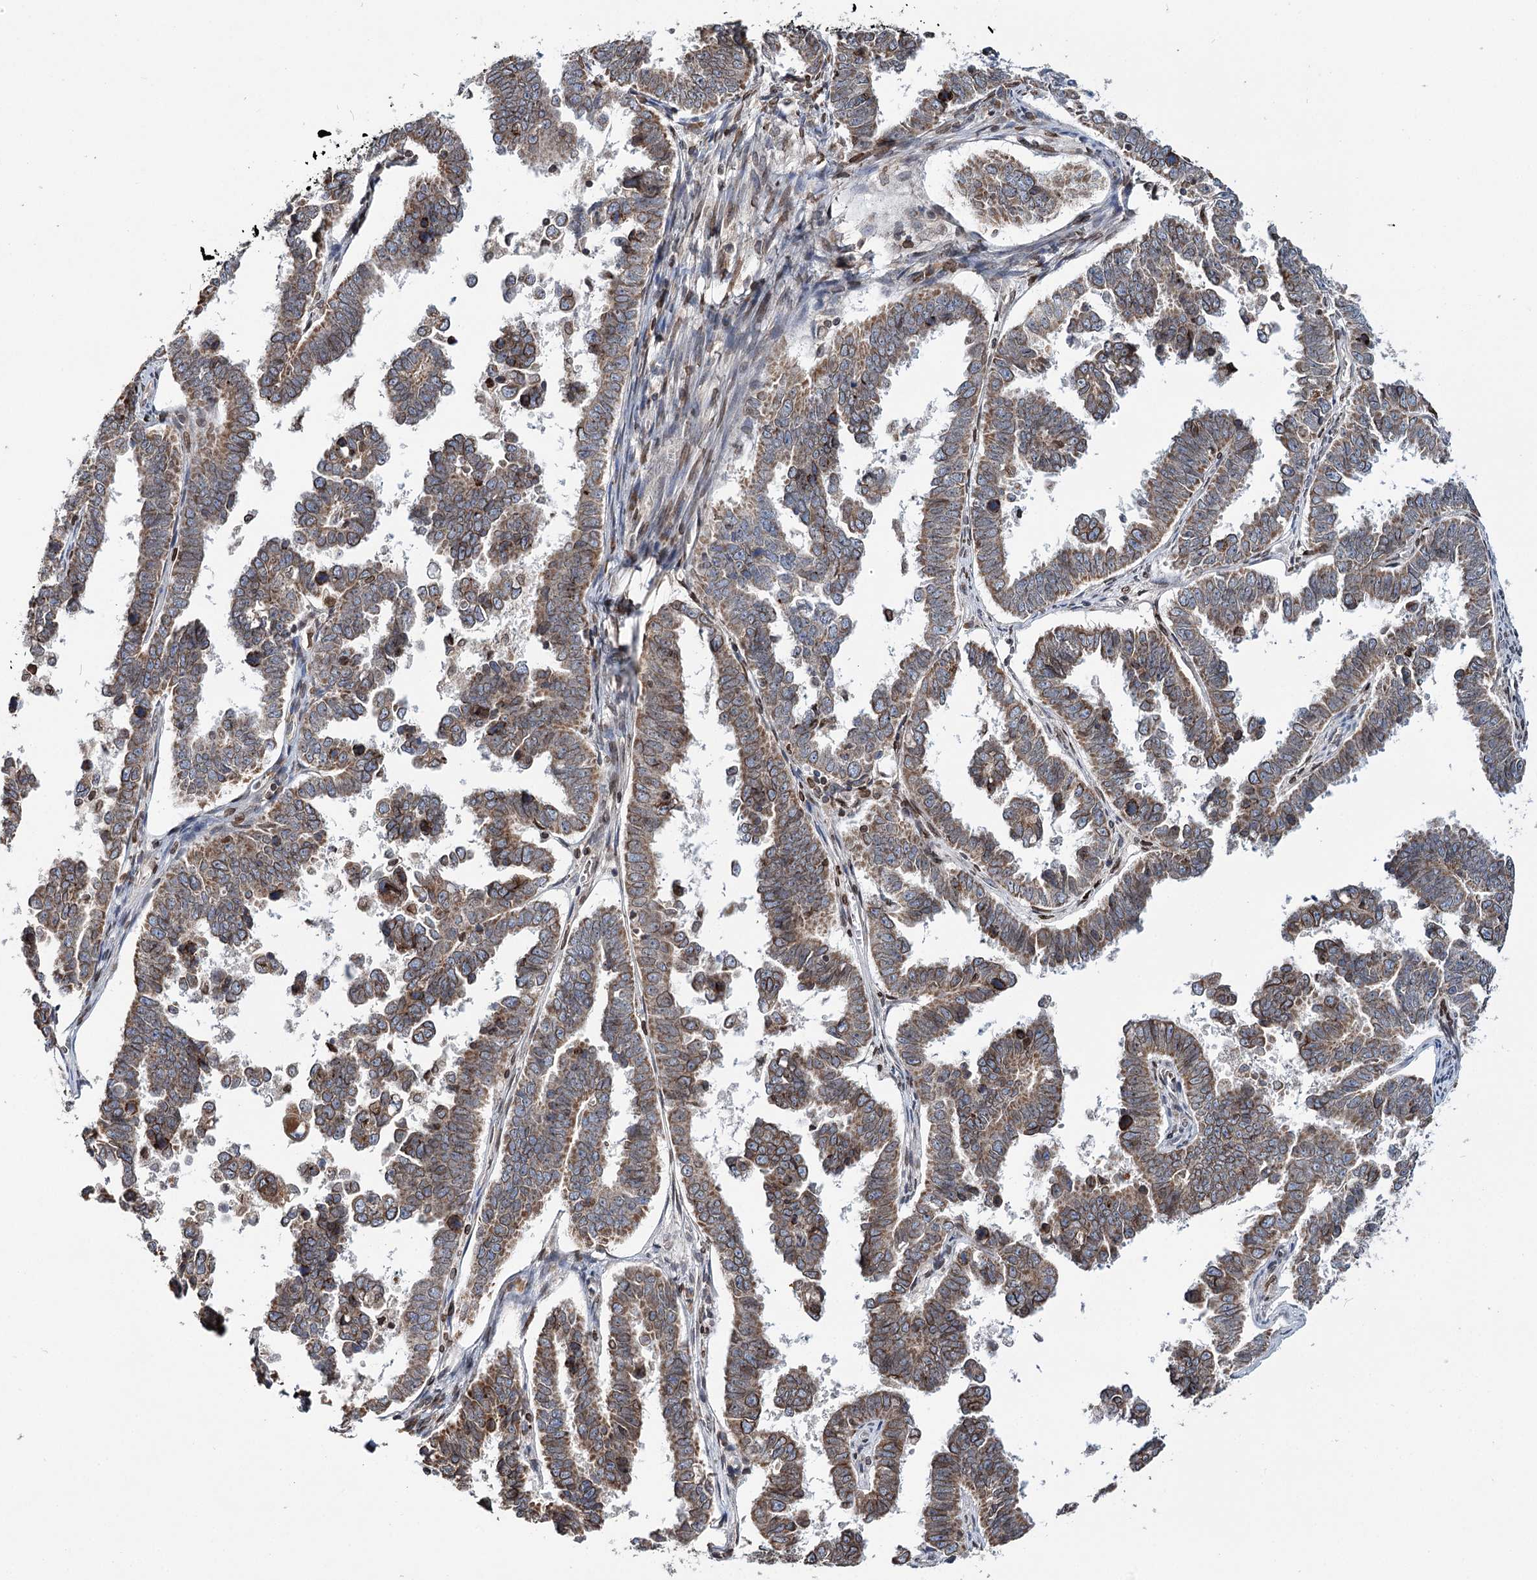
{"staining": {"intensity": "weak", "quantity": ">75%", "location": "cytoplasmic/membranous"}, "tissue": "endometrial cancer", "cell_type": "Tumor cells", "image_type": "cancer", "snomed": [{"axis": "morphology", "description": "Adenocarcinoma, NOS"}, {"axis": "topography", "description": "Endometrium"}], "caption": "High-power microscopy captured an immunohistochemistry image of adenocarcinoma (endometrial), revealing weak cytoplasmic/membranous expression in about >75% of tumor cells.", "gene": "CFAP46", "patient": {"sex": "female", "age": 75}}